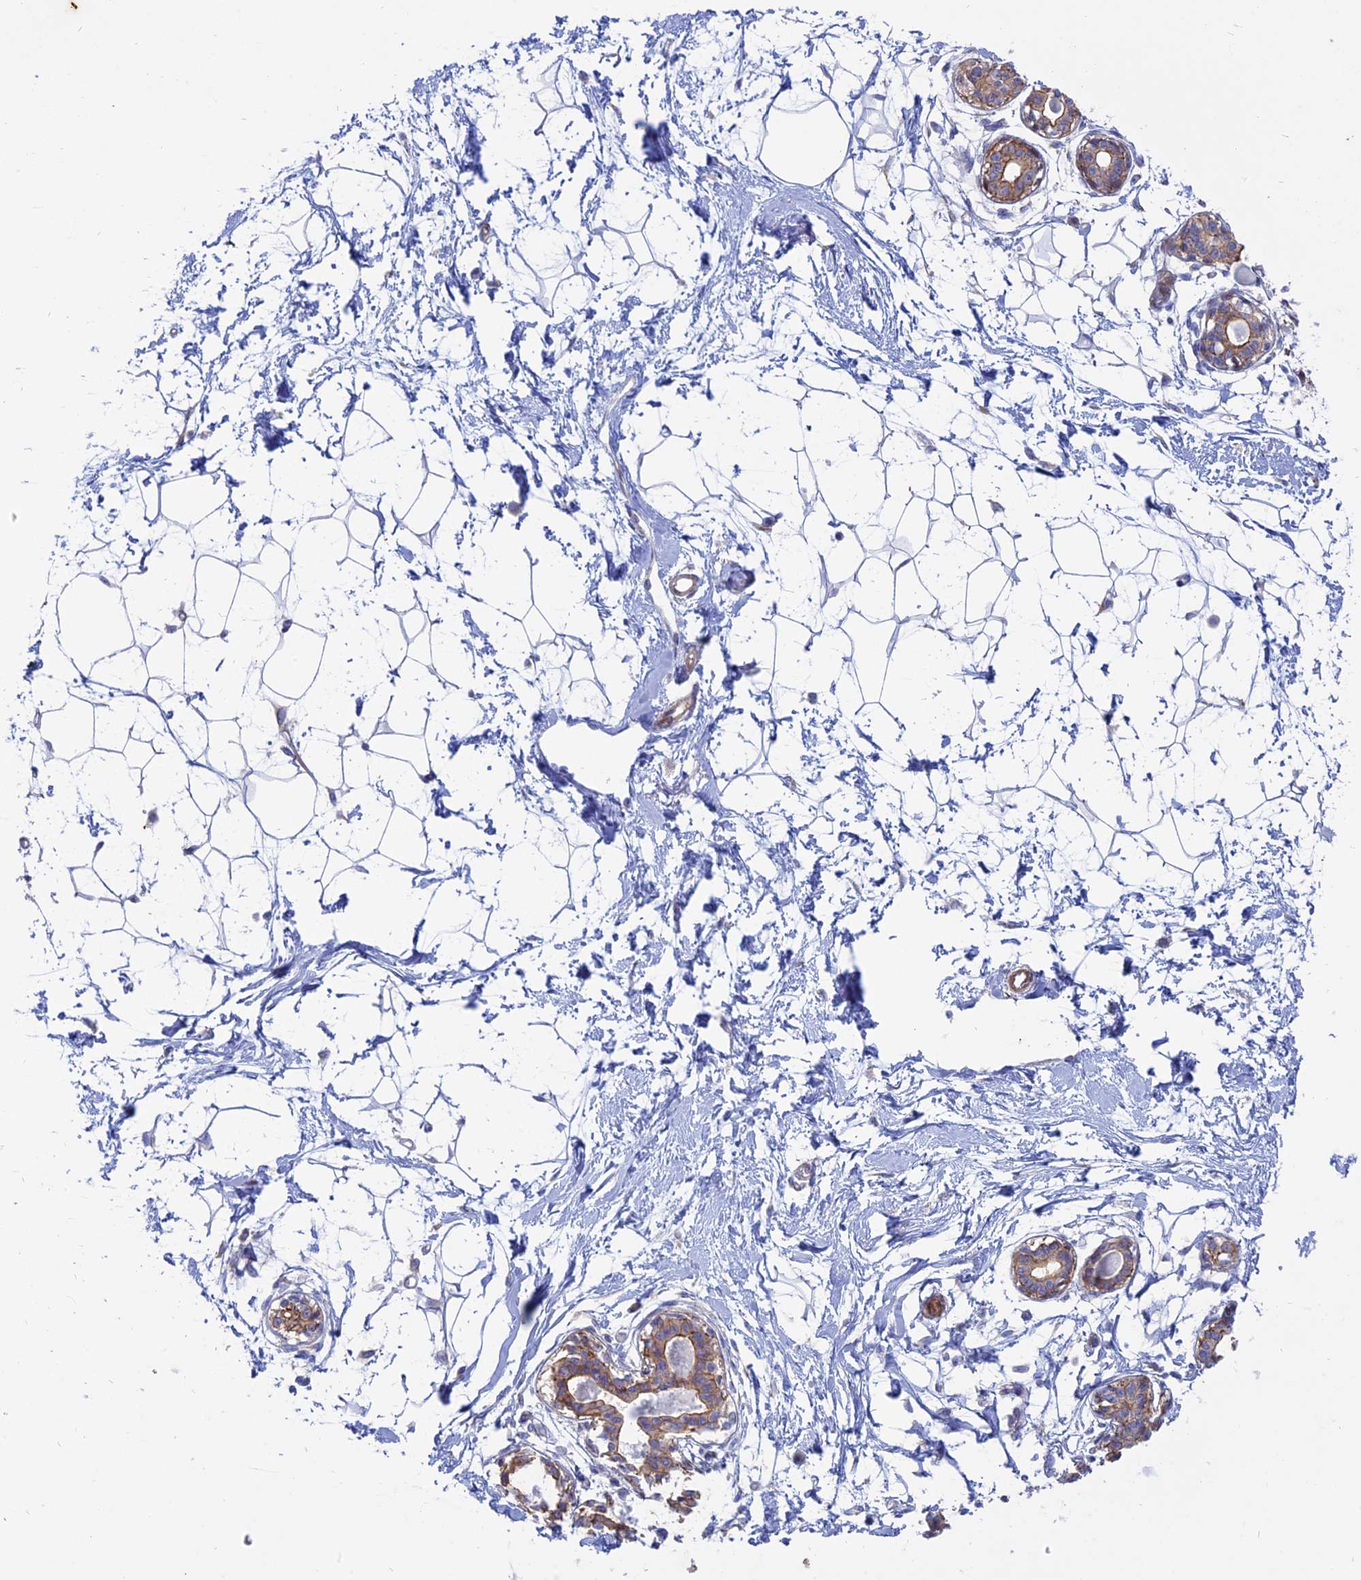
{"staining": {"intensity": "negative", "quantity": "none", "location": "none"}, "tissue": "breast", "cell_type": "Adipocytes", "image_type": "normal", "snomed": [{"axis": "morphology", "description": "Normal tissue, NOS"}, {"axis": "topography", "description": "Breast"}], "caption": "Adipocytes show no significant positivity in benign breast. (DAB IHC, high magnification).", "gene": "MYO5B", "patient": {"sex": "female", "age": 45}}